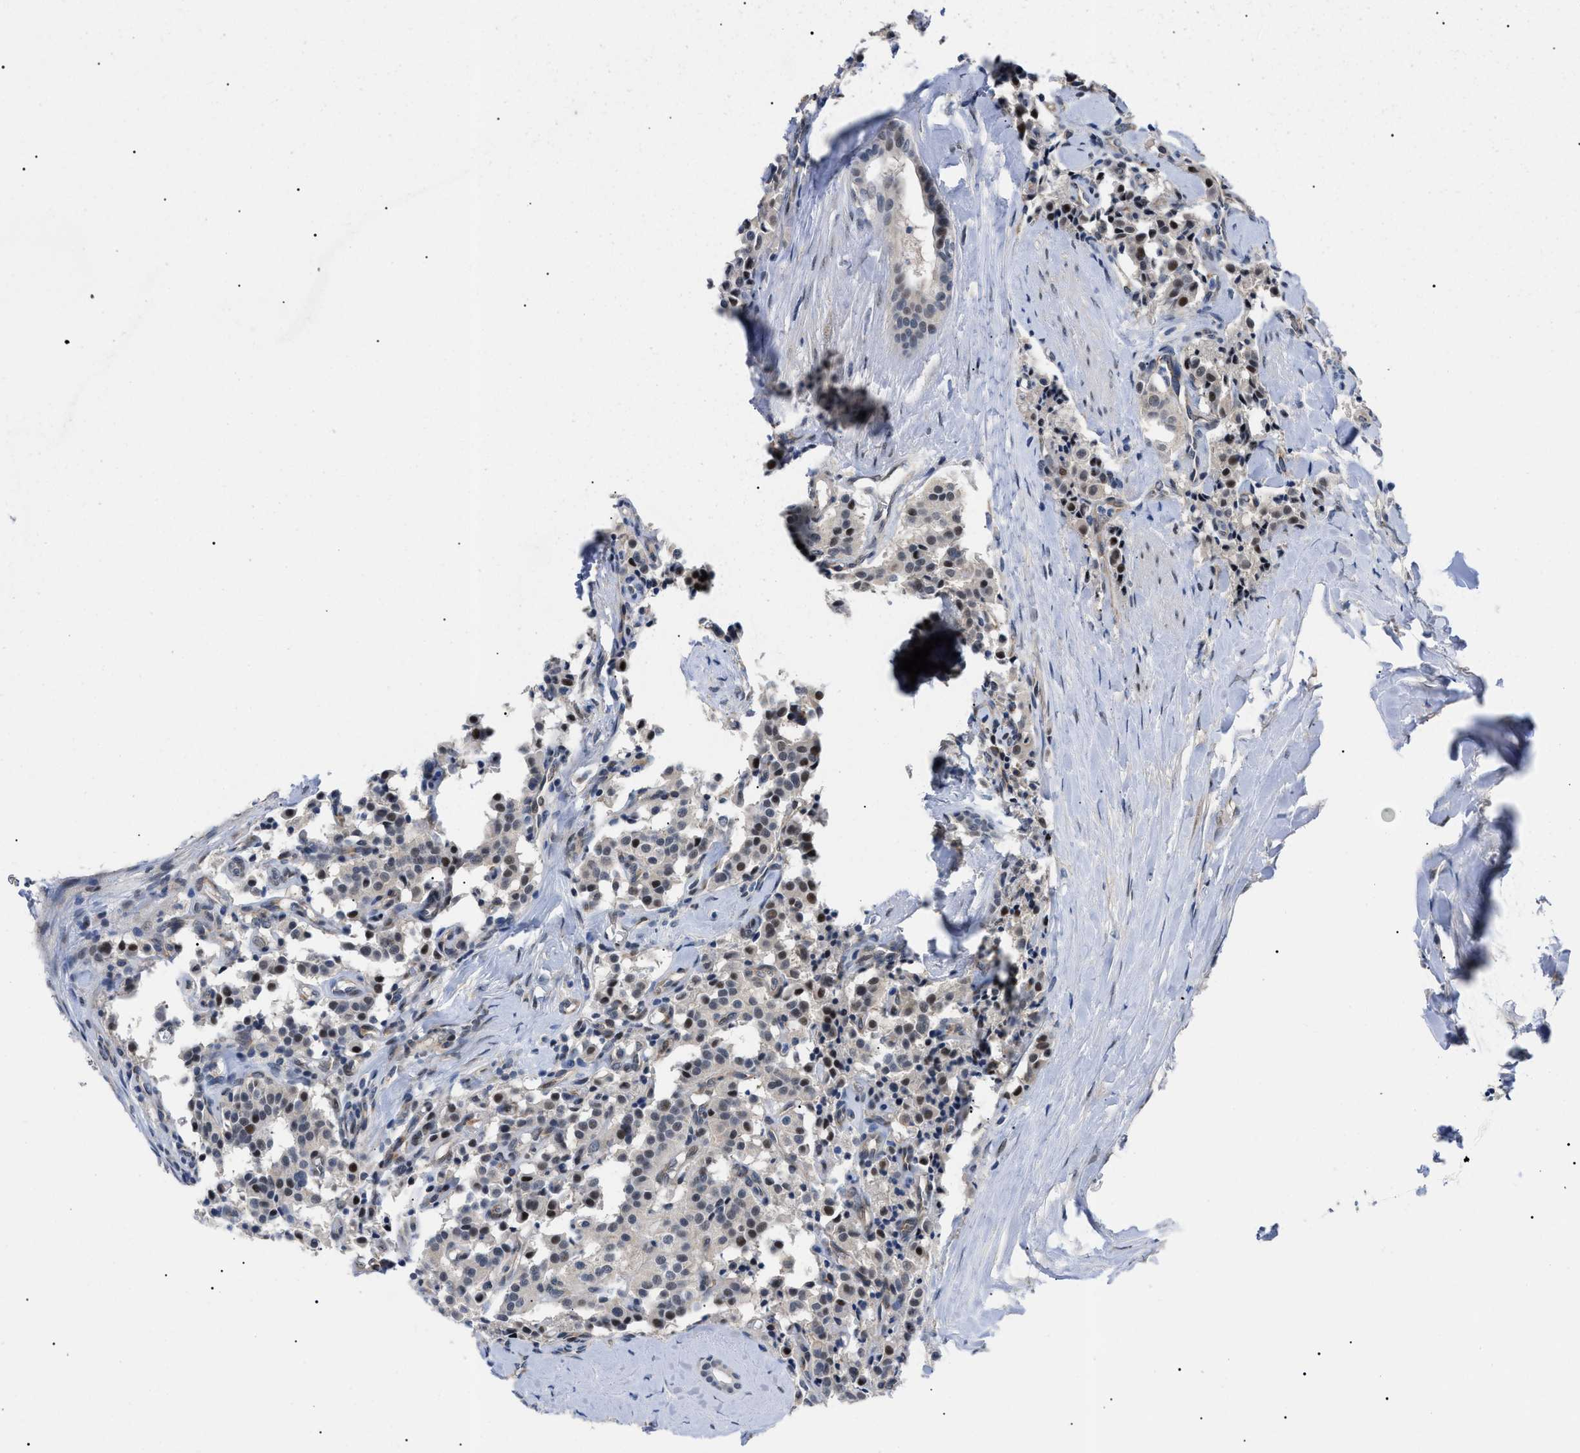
{"staining": {"intensity": "moderate", "quantity": ">75%", "location": "nuclear"}, "tissue": "carcinoid", "cell_type": "Tumor cells", "image_type": "cancer", "snomed": [{"axis": "morphology", "description": "Carcinoid, malignant, NOS"}, {"axis": "topography", "description": "Lung"}], "caption": "A medium amount of moderate nuclear staining is present in about >75% of tumor cells in malignant carcinoid tissue.", "gene": "GARRE1", "patient": {"sex": "male", "age": 30}}